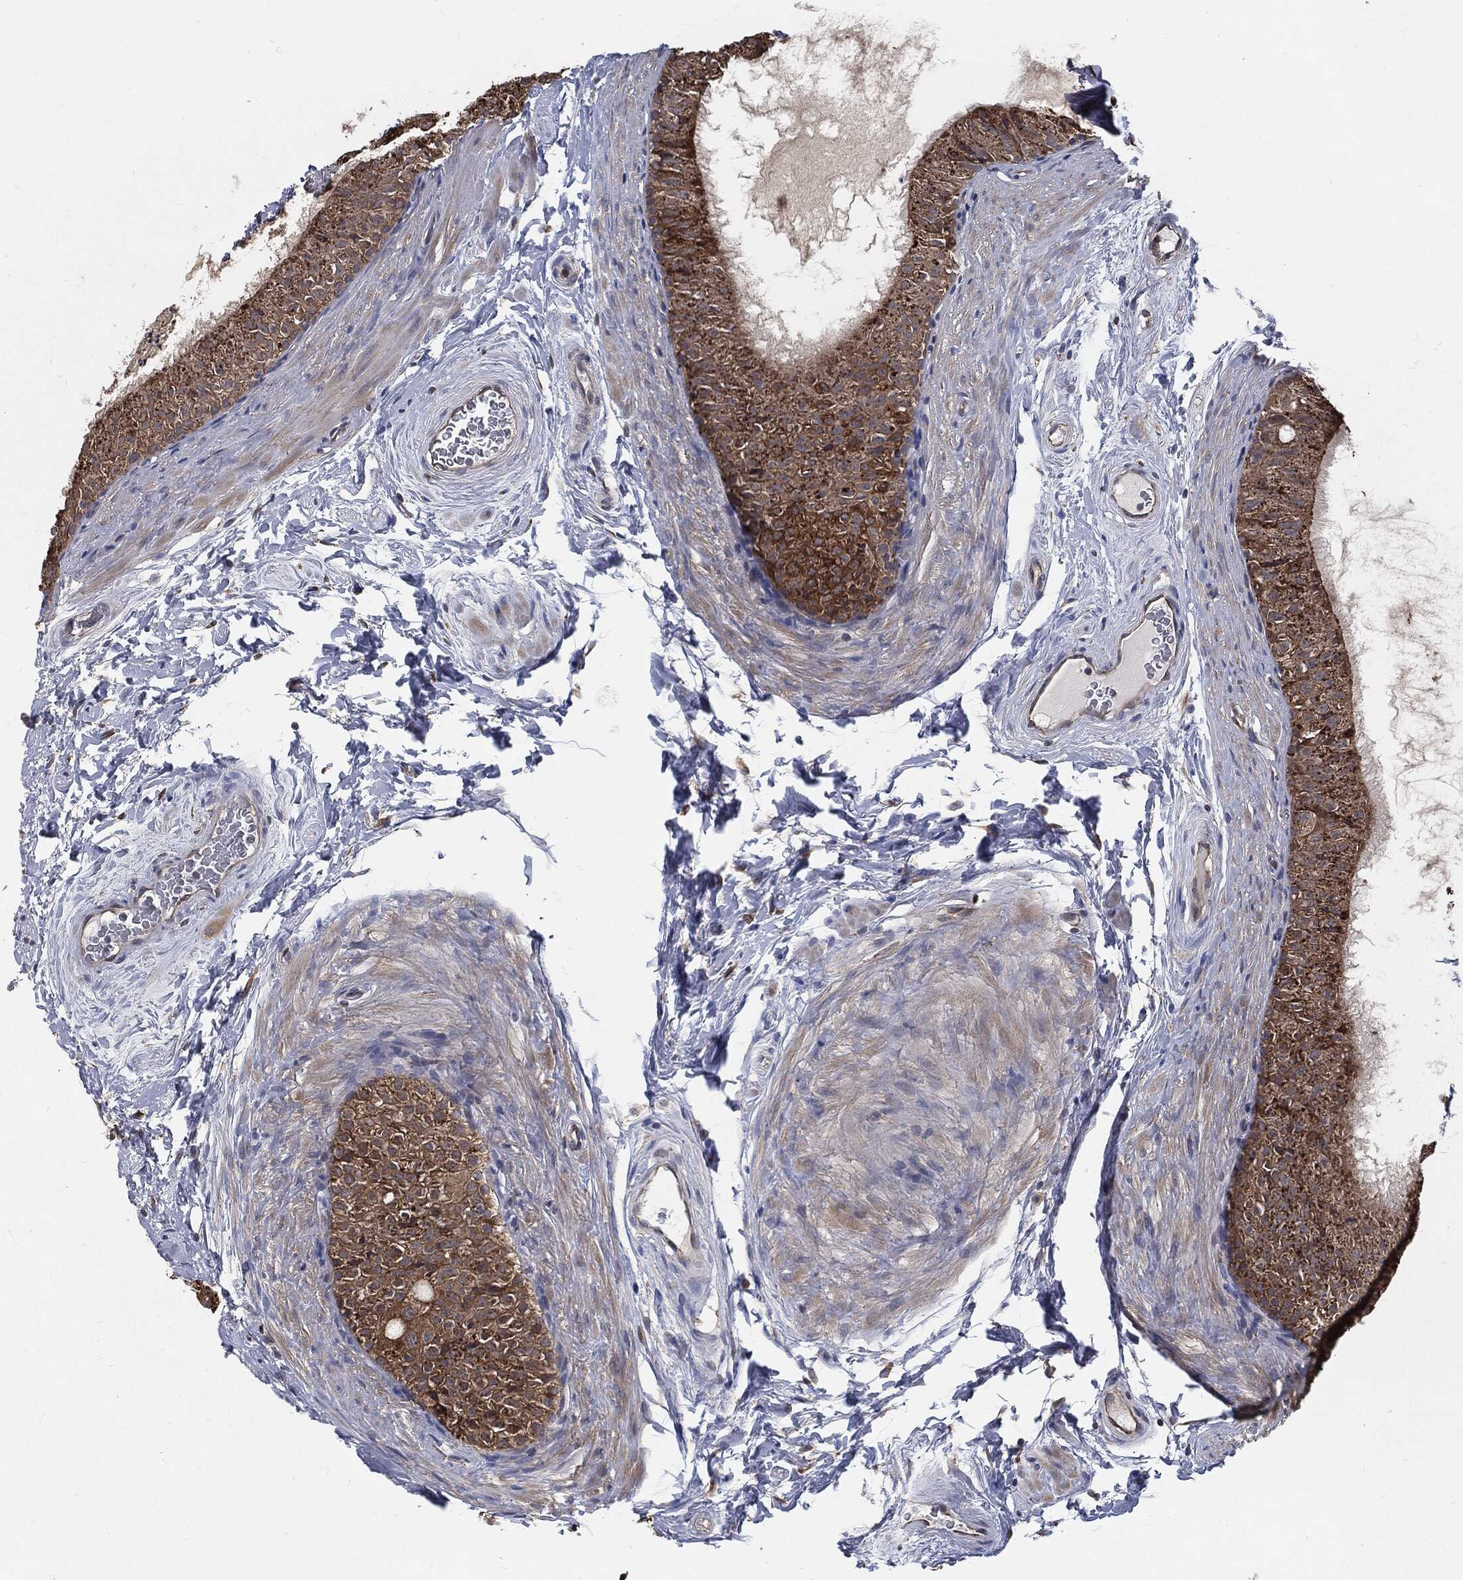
{"staining": {"intensity": "strong", "quantity": ">75%", "location": "cytoplasmic/membranous"}, "tissue": "epididymis", "cell_type": "Glandular cells", "image_type": "normal", "snomed": [{"axis": "morphology", "description": "Normal tissue, NOS"}, {"axis": "topography", "description": "Epididymis"}], "caption": "Immunohistochemical staining of benign epididymis demonstrates high levels of strong cytoplasmic/membranous staining in approximately >75% of glandular cells. The staining was performed using DAB to visualize the protein expression in brown, while the nuclei were stained in blue with hematoxylin (Magnification: 20x).", "gene": "PRDX4", "patient": {"sex": "male", "age": 34}}